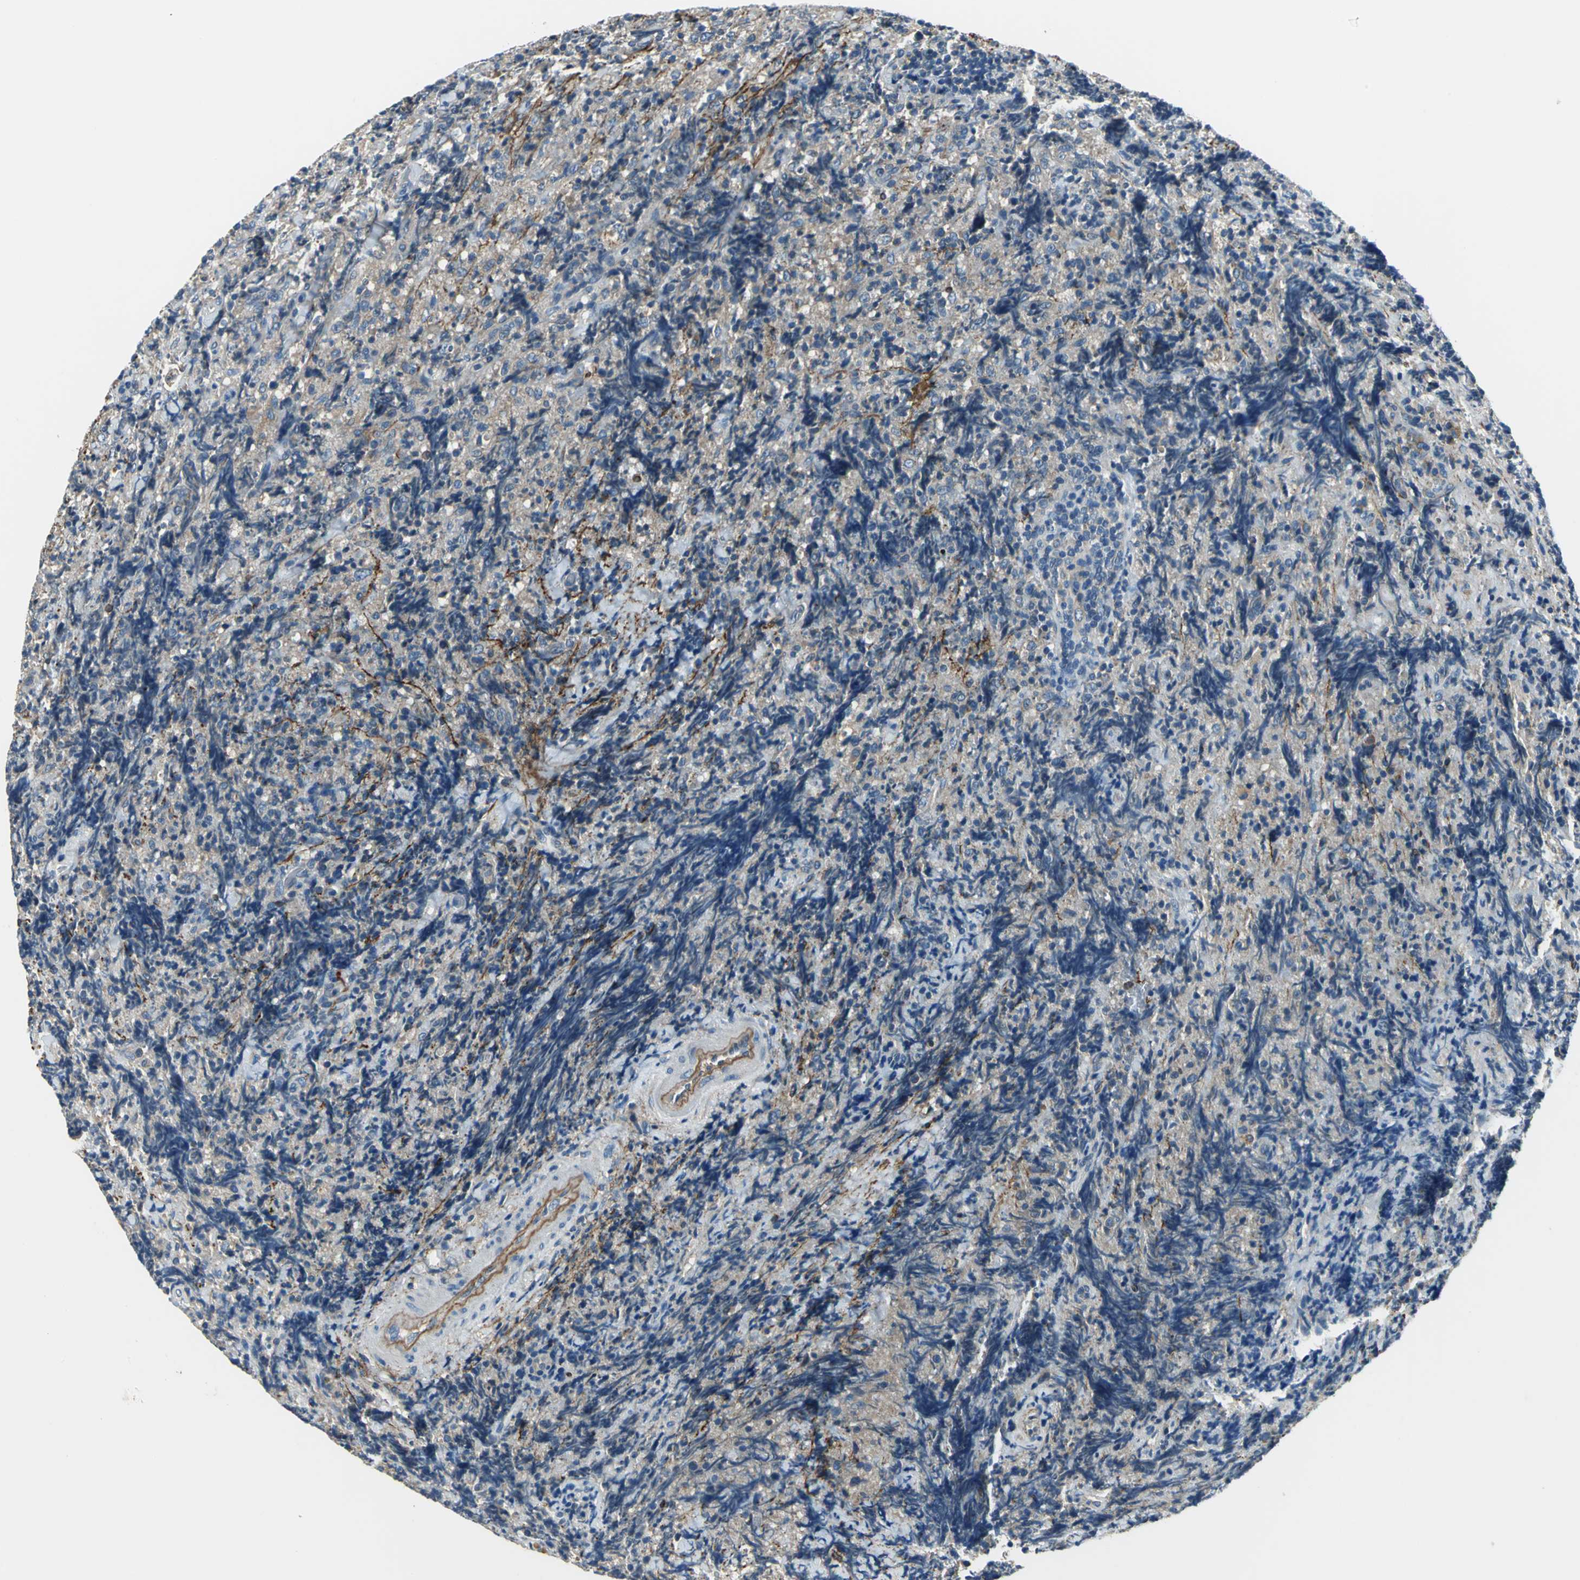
{"staining": {"intensity": "moderate", "quantity": ">75%", "location": "cytoplasmic/membranous"}, "tissue": "lymphoma", "cell_type": "Tumor cells", "image_type": "cancer", "snomed": [{"axis": "morphology", "description": "Malignant lymphoma, non-Hodgkin's type, High grade"}, {"axis": "topography", "description": "Tonsil"}], "caption": "Protein positivity by immunohistochemistry exhibits moderate cytoplasmic/membranous staining in about >75% of tumor cells in malignant lymphoma, non-Hodgkin's type (high-grade). Nuclei are stained in blue.", "gene": "SLC16A7", "patient": {"sex": "female", "age": 36}}